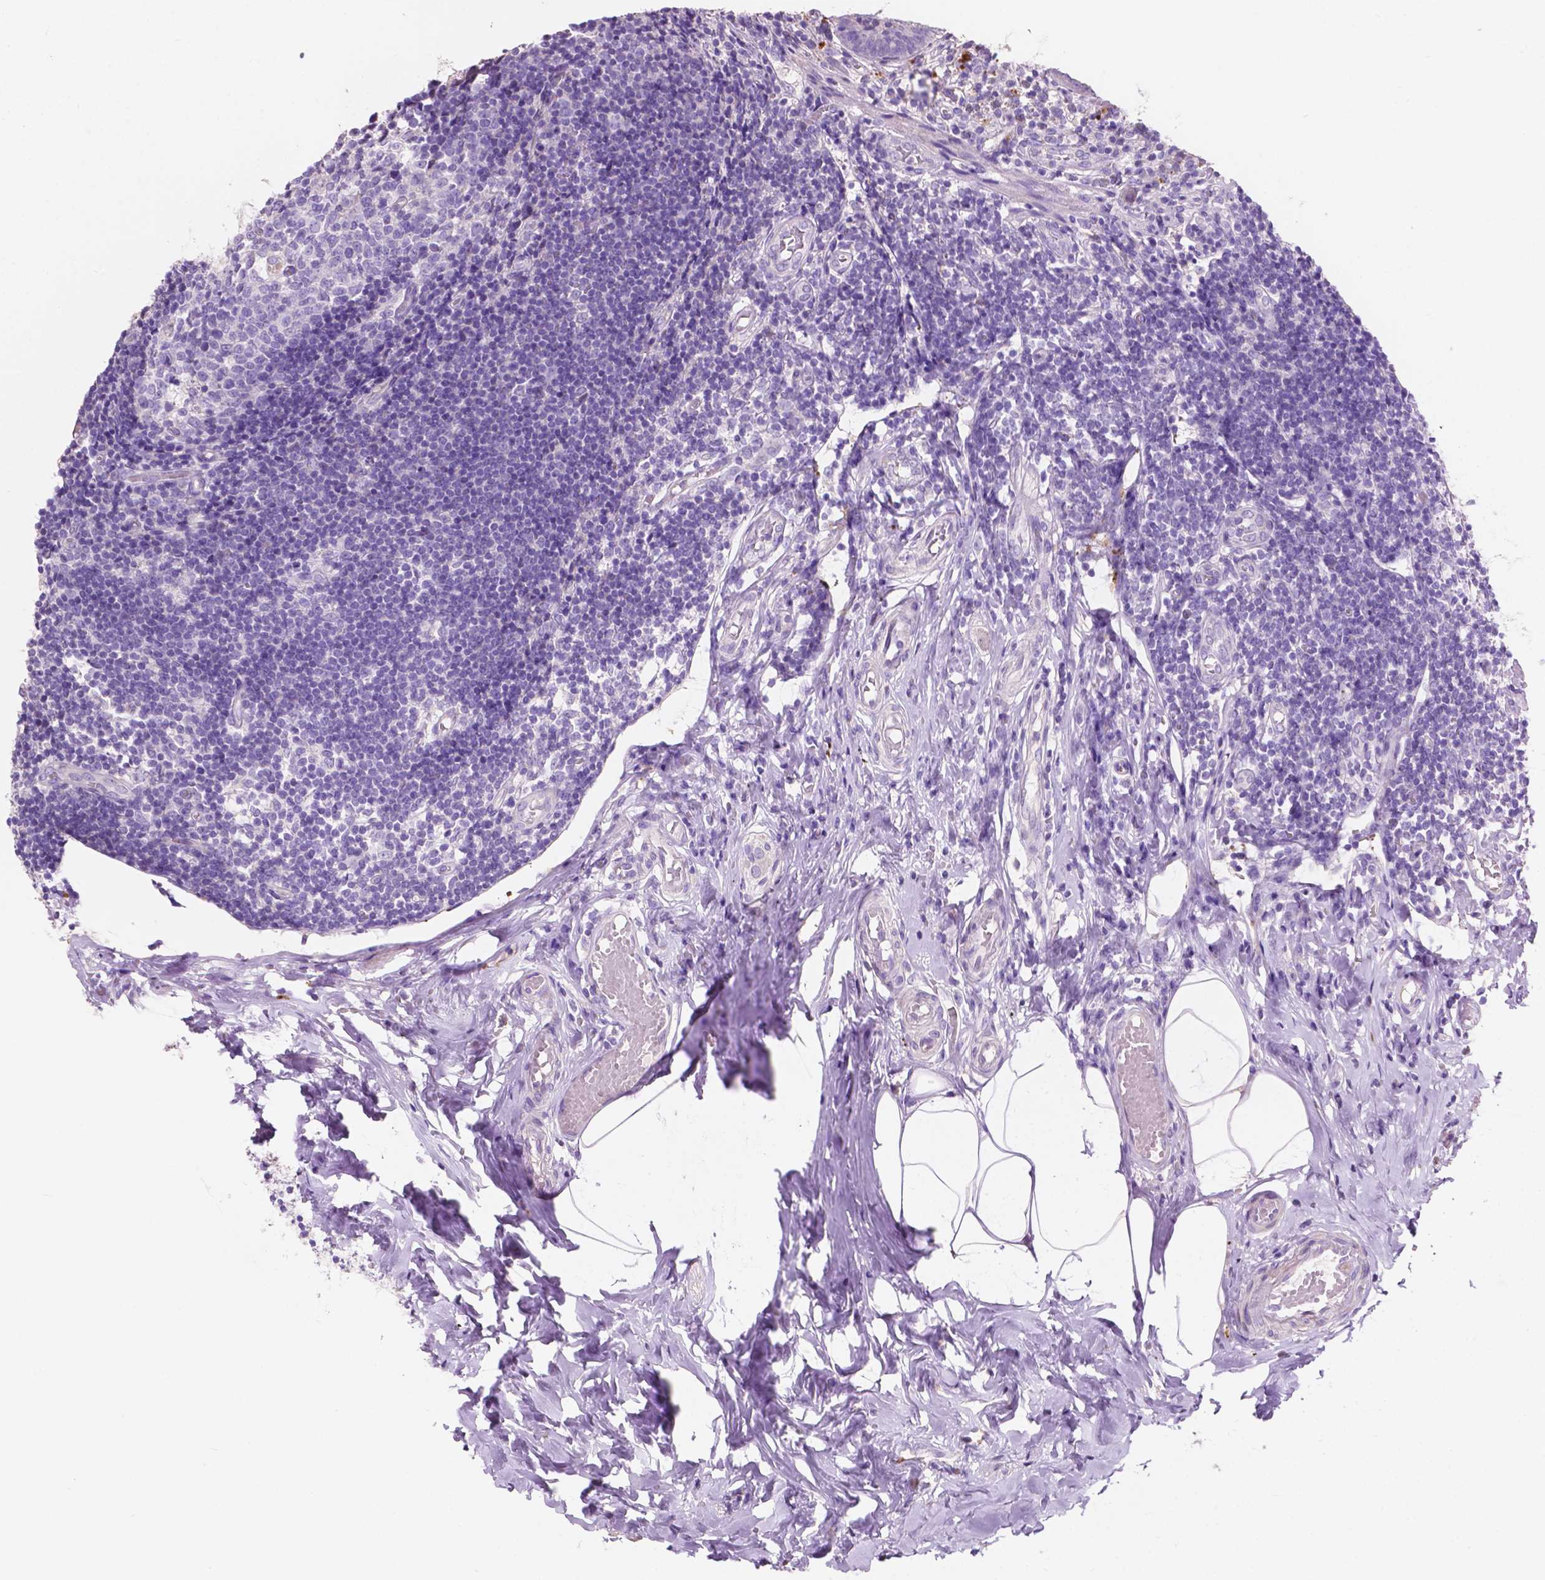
{"staining": {"intensity": "negative", "quantity": "none", "location": "none"}, "tissue": "appendix", "cell_type": "Glandular cells", "image_type": "normal", "snomed": [{"axis": "morphology", "description": "Normal tissue, NOS"}, {"axis": "topography", "description": "Appendix"}], "caption": "Immunohistochemistry photomicrograph of normal appendix: appendix stained with DAB (3,3'-diaminobenzidine) displays no significant protein positivity in glandular cells. (DAB immunohistochemistry (IHC) visualized using brightfield microscopy, high magnification).", "gene": "CLDN17", "patient": {"sex": "female", "age": 32}}